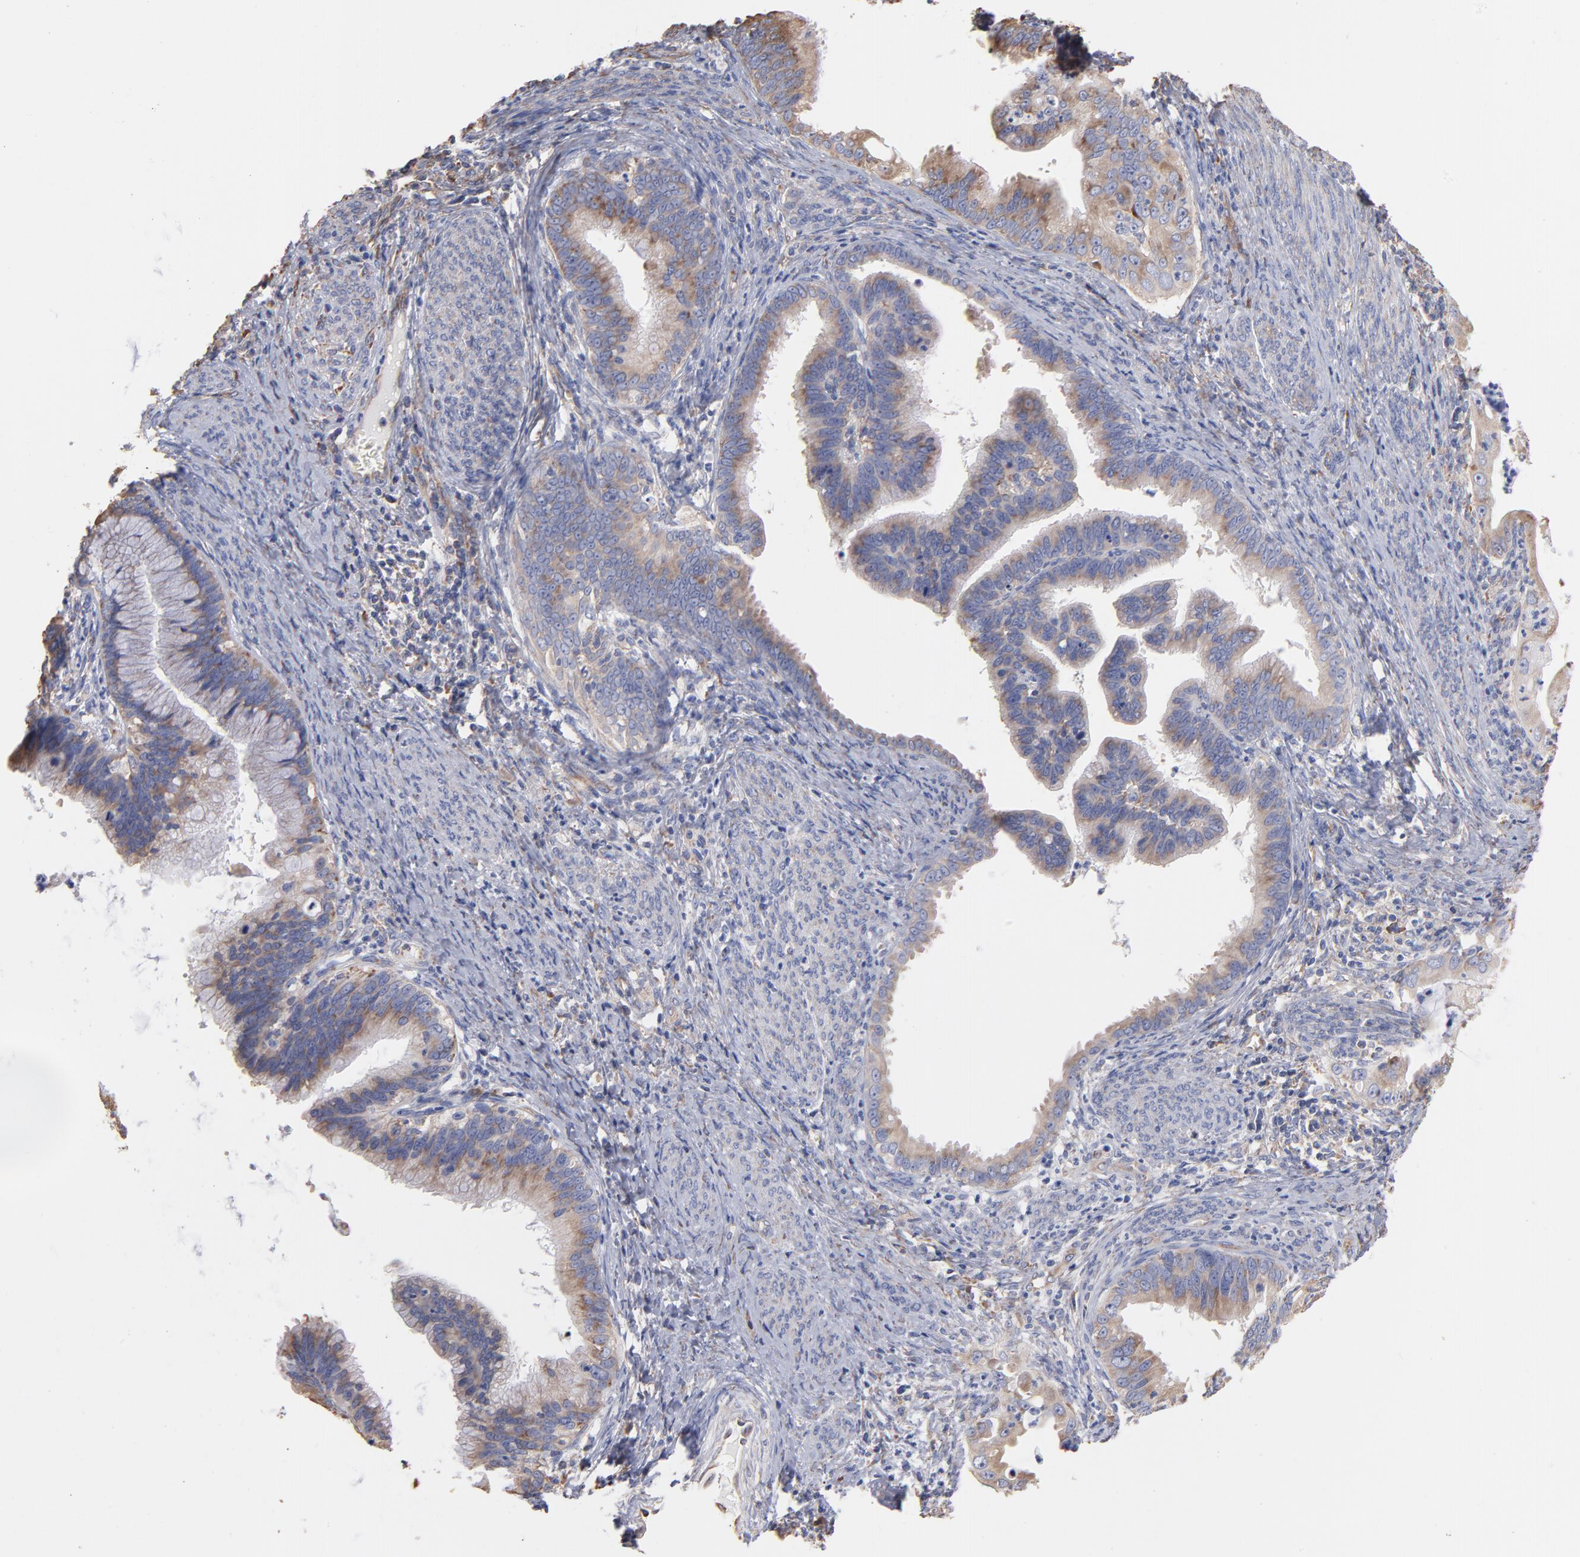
{"staining": {"intensity": "weak", "quantity": "<25%", "location": "cytoplasmic/membranous"}, "tissue": "cervical cancer", "cell_type": "Tumor cells", "image_type": "cancer", "snomed": [{"axis": "morphology", "description": "Adenocarcinoma, NOS"}, {"axis": "topography", "description": "Cervix"}], "caption": "IHC image of neoplastic tissue: cervical cancer stained with DAB exhibits no significant protein expression in tumor cells. Brightfield microscopy of IHC stained with DAB (3,3'-diaminobenzidine) (brown) and hematoxylin (blue), captured at high magnification.", "gene": "RPL9", "patient": {"sex": "female", "age": 47}}